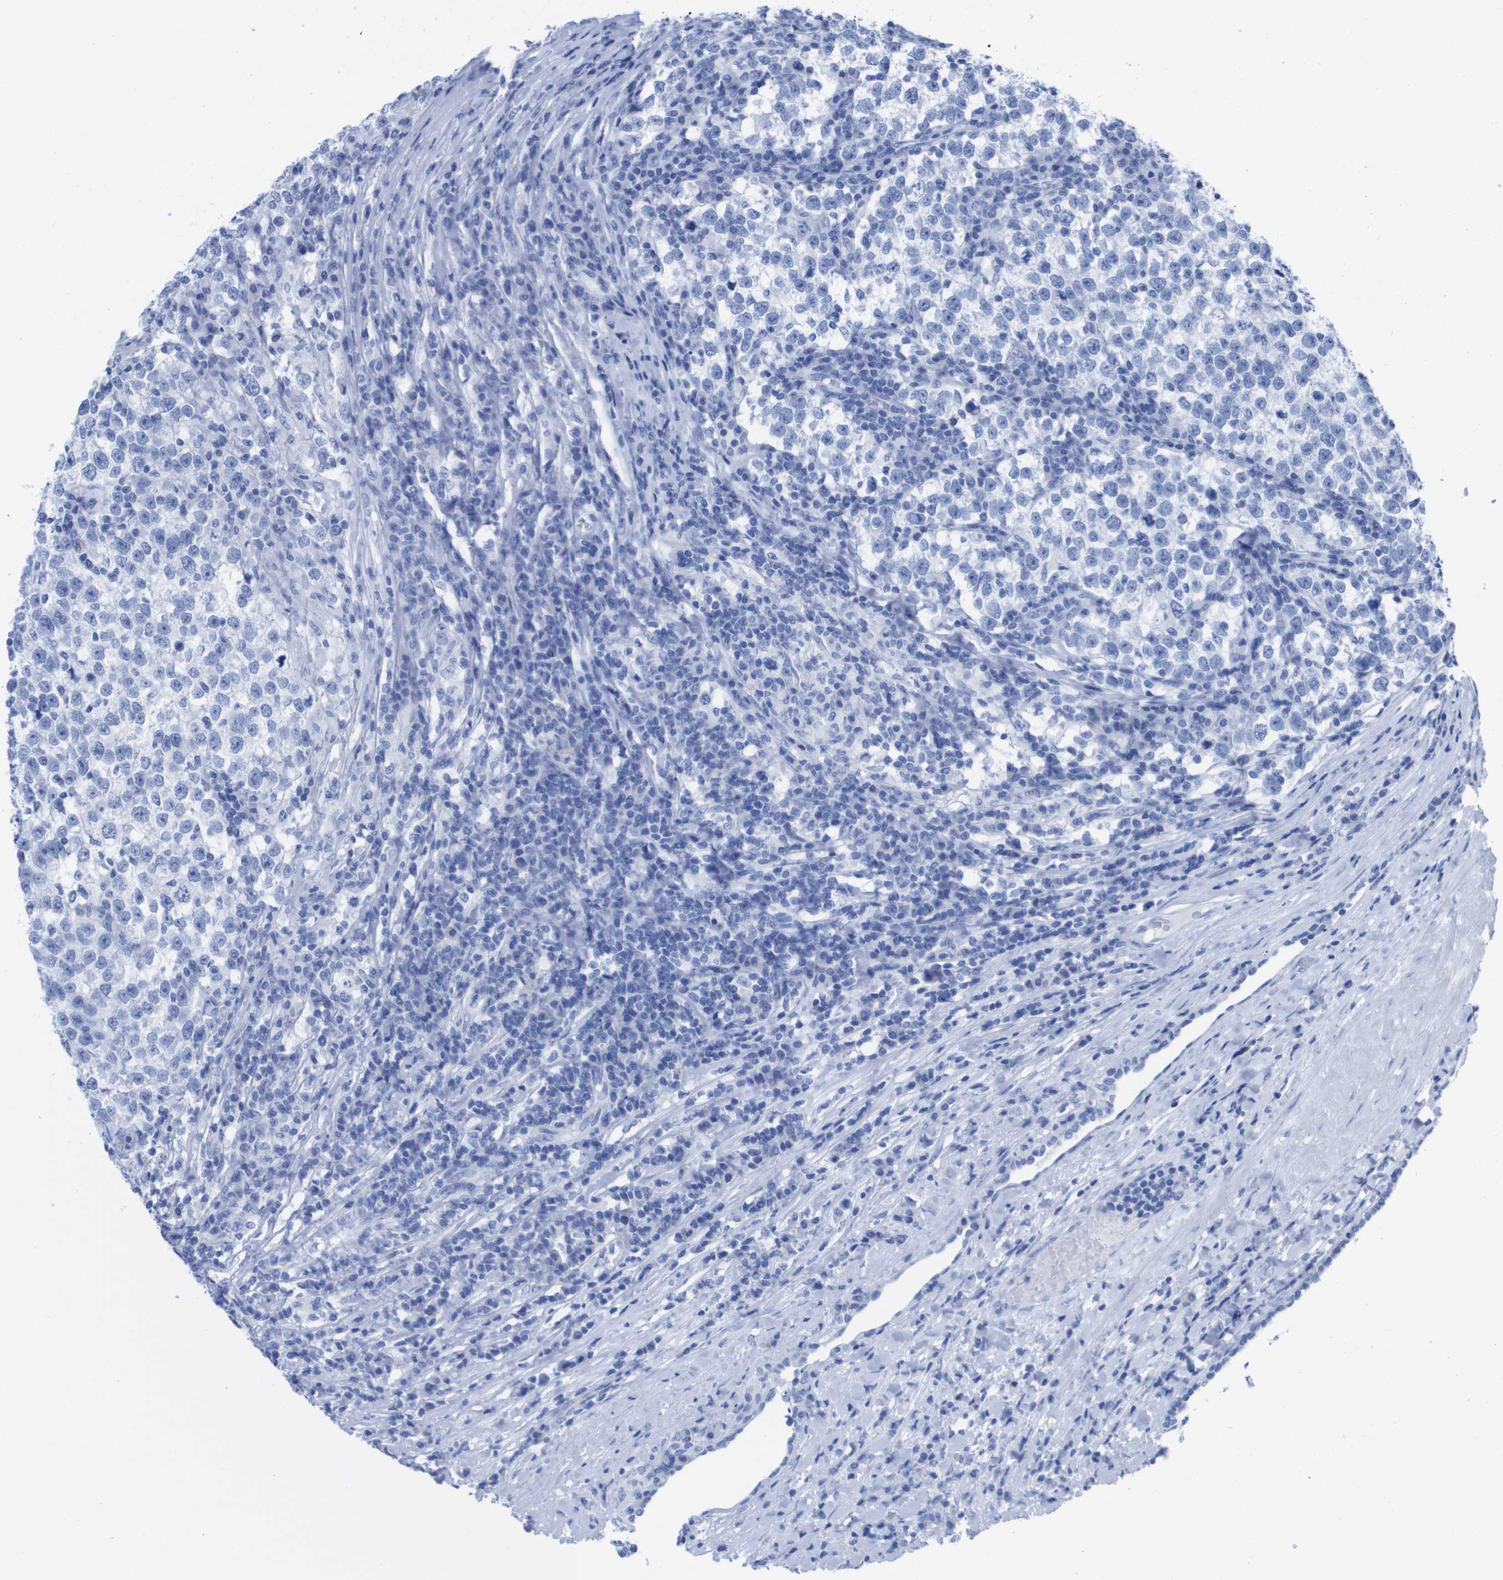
{"staining": {"intensity": "negative", "quantity": "none", "location": "none"}, "tissue": "testis cancer", "cell_type": "Tumor cells", "image_type": "cancer", "snomed": [{"axis": "morphology", "description": "Normal tissue, NOS"}, {"axis": "morphology", "description": "Seminoma, NOS"}, {"axis": "topography", "description": "Testis"}], "caption": "There is no significant positivity in tumor cells of testis seminoma.", "gene": "KCNA3", "patient": {"sex": "male", "age": 43}}